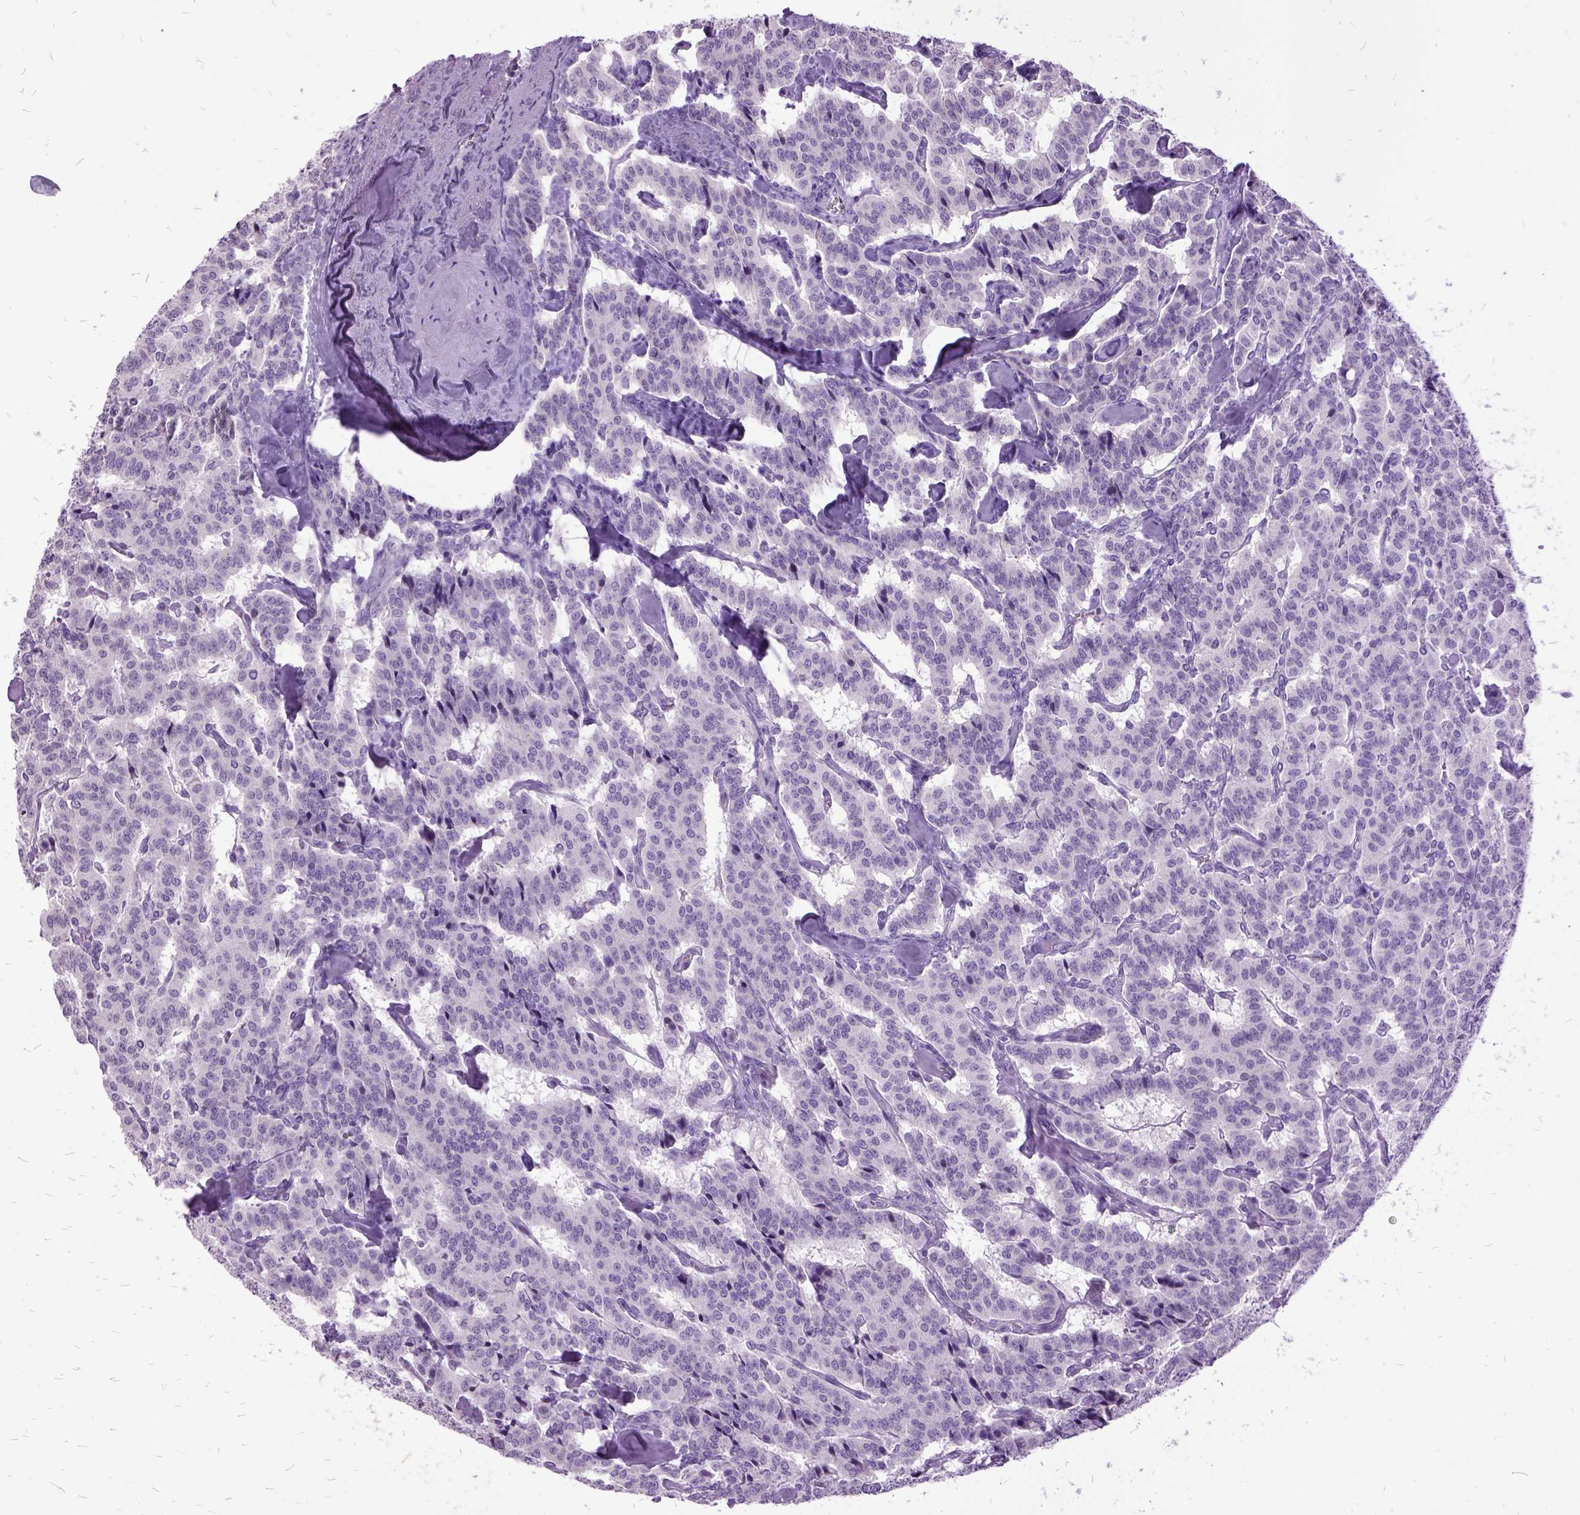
{"staining": {"intensity": "negative", "quantity": "none", "location": "none"}, "tissue": "carcinoid", "cell_type": "Tumor cells", "image_type": "cancer", "snomed": [{"axis": "morphology", "description": "Carcinoid, malignant, NOS"}, {"axis": "topography", "description": "Lung"}], "caption": "High magnification brightfield microscopy of carcinoid stained with DAB (3,3'-diaminobenzidine) (brown) and counterstained with hematoxylin (blue): tumor cells show no significant expression.", "gene": "MME", "patient": {"sex": "female", "age": 46}}